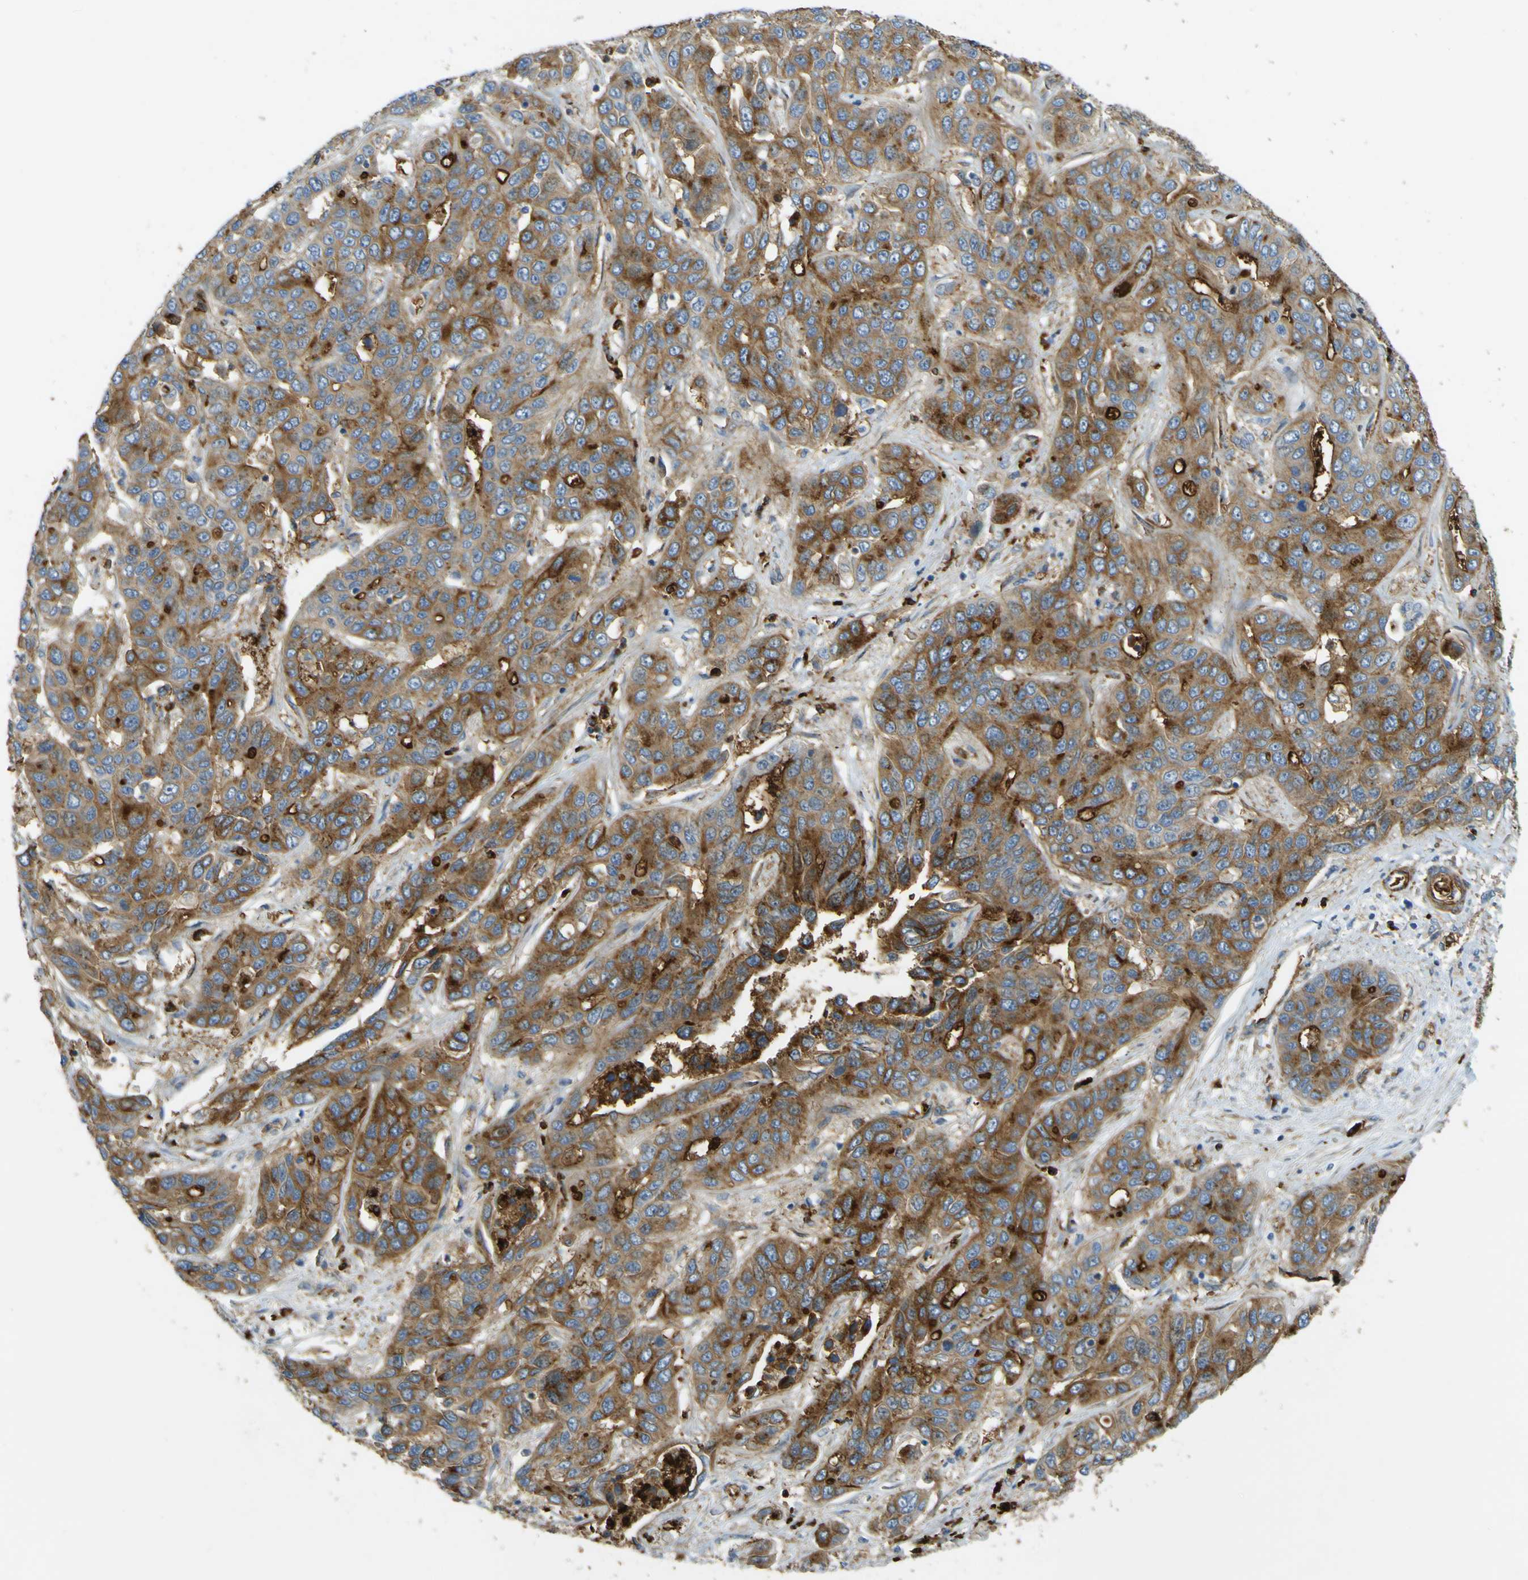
{"staining": {"intensity": "moderate", "quantity": ">75%", "location": "cytoplasmic/membranous"}, "tissue": "liver cancer", "cell_type": "Tumor cells", "image_type": "cancer", "snomed": [{"axis": "morphology", "description": "Cholangiocarcinoma"}, {"axis": "topography", "description": "Liver"}], "caption": "This image displays IHC staining of liver cholangiocarcinoma, with medium moderate cytoplasmic/membranous expression in approximately >75% of tumor cells.", "gene": "PLXDC1", "patient": {"sex": "female", "age": 52}}